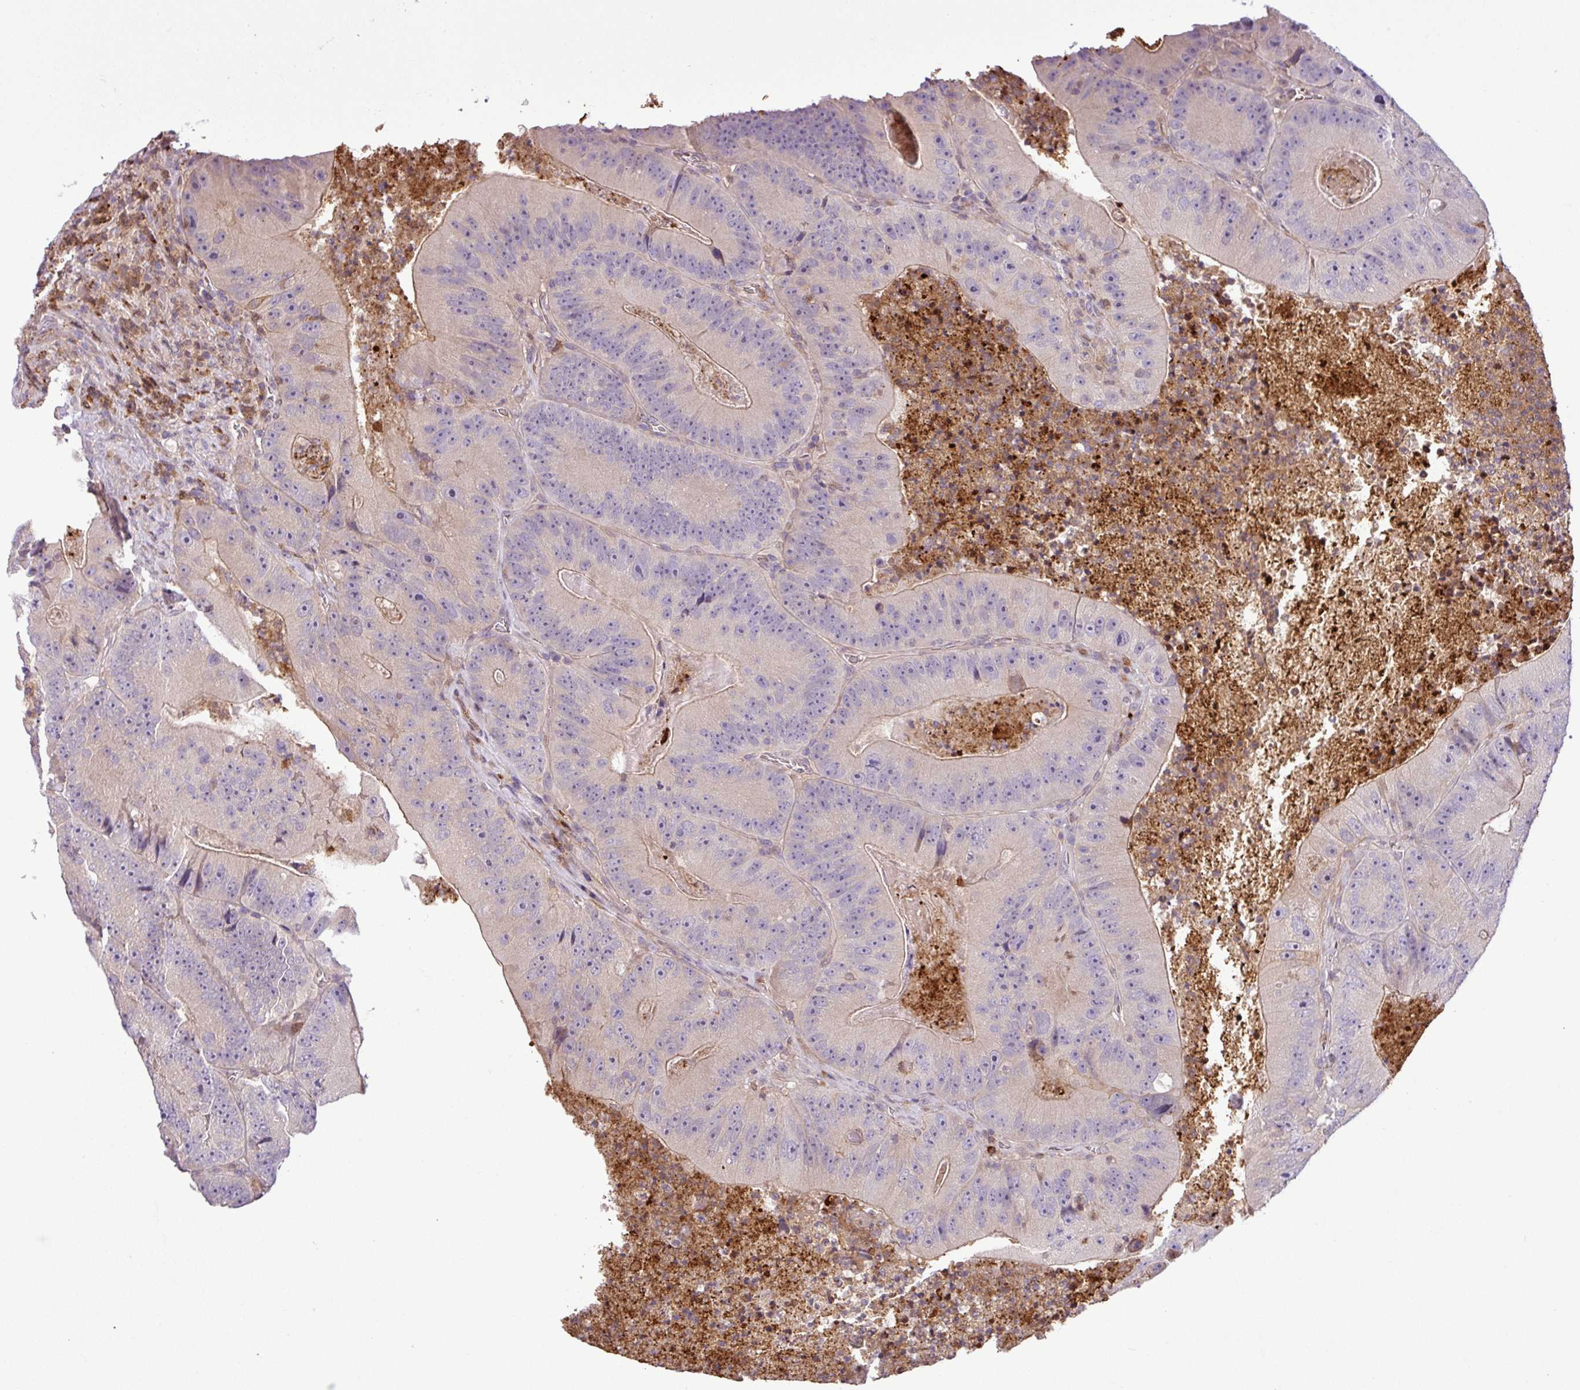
{"staining": {"intensity": "negative", "quantity": "none", "location": "none"}, "tissue": "colorectal cancer", "cell_type": "Tumor cells", "image_type": "cancer", "snomed": [{"axis": "morphology", "description": "Adenocarcinoma, NOS"}, {"axis": "topography", "description": "Colon"}], "caption": "There is no significant staining in tumor cells of colorectal cancer.", "gene": "NBEAL2", "patient": {"sex": "female", "age": 86}}